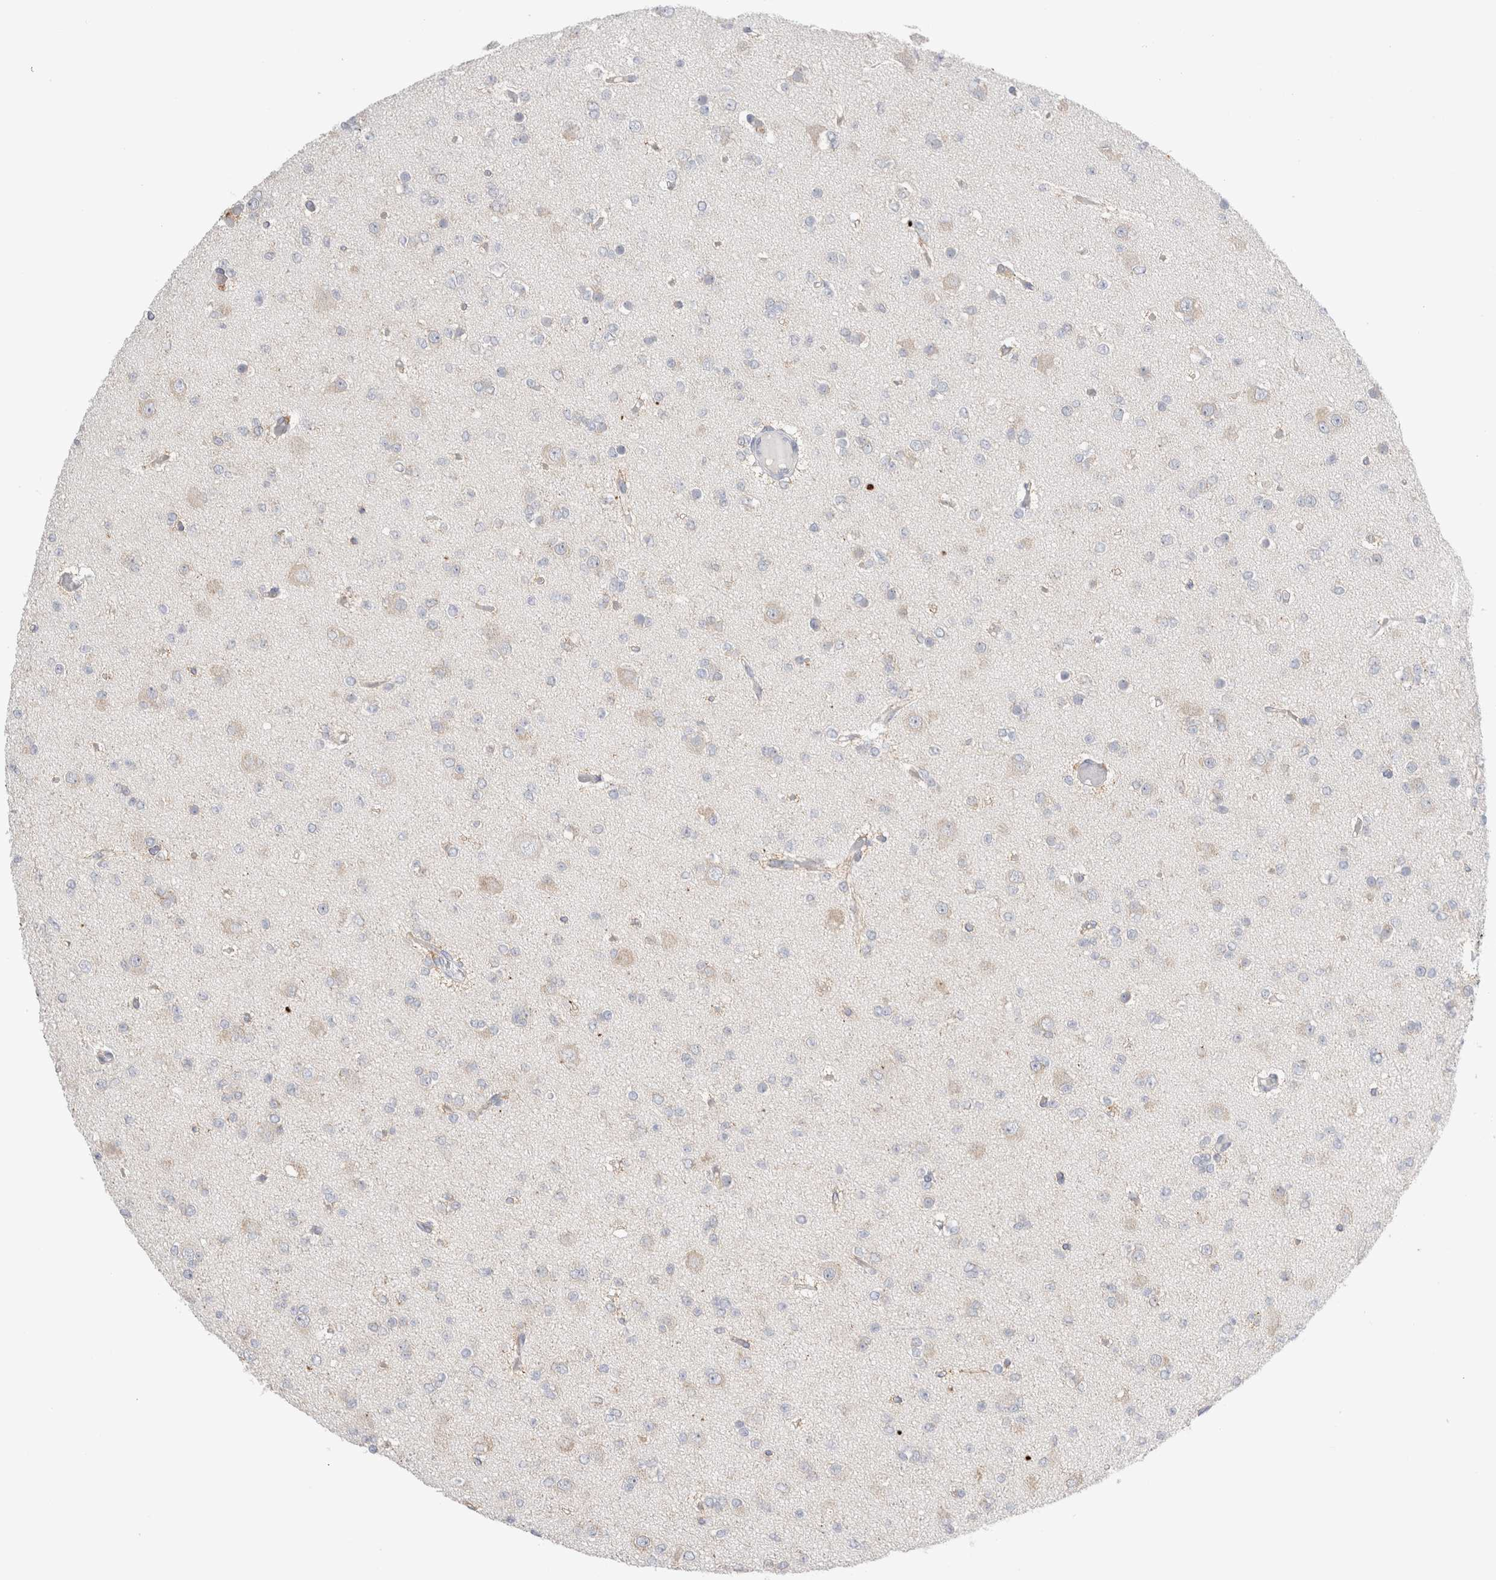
{"staining": {"intensity": "negative", "quantity": "none", "location": "none"}, "tissue": "glioma", "cell_type": "Tumor cells", "image_type": "cancer", "snomed": [{"axis": "morphology", "description": "Glioma, malignant, Low grade"}, {"axis": "topography", "description": "Brain"}], "caption": "IHC micrograph of glioma stained for a protein (brown), which shows no expression in tumor cells.", "gene": "ZNF23", "patient": {"sex": "female", "age": 22}}